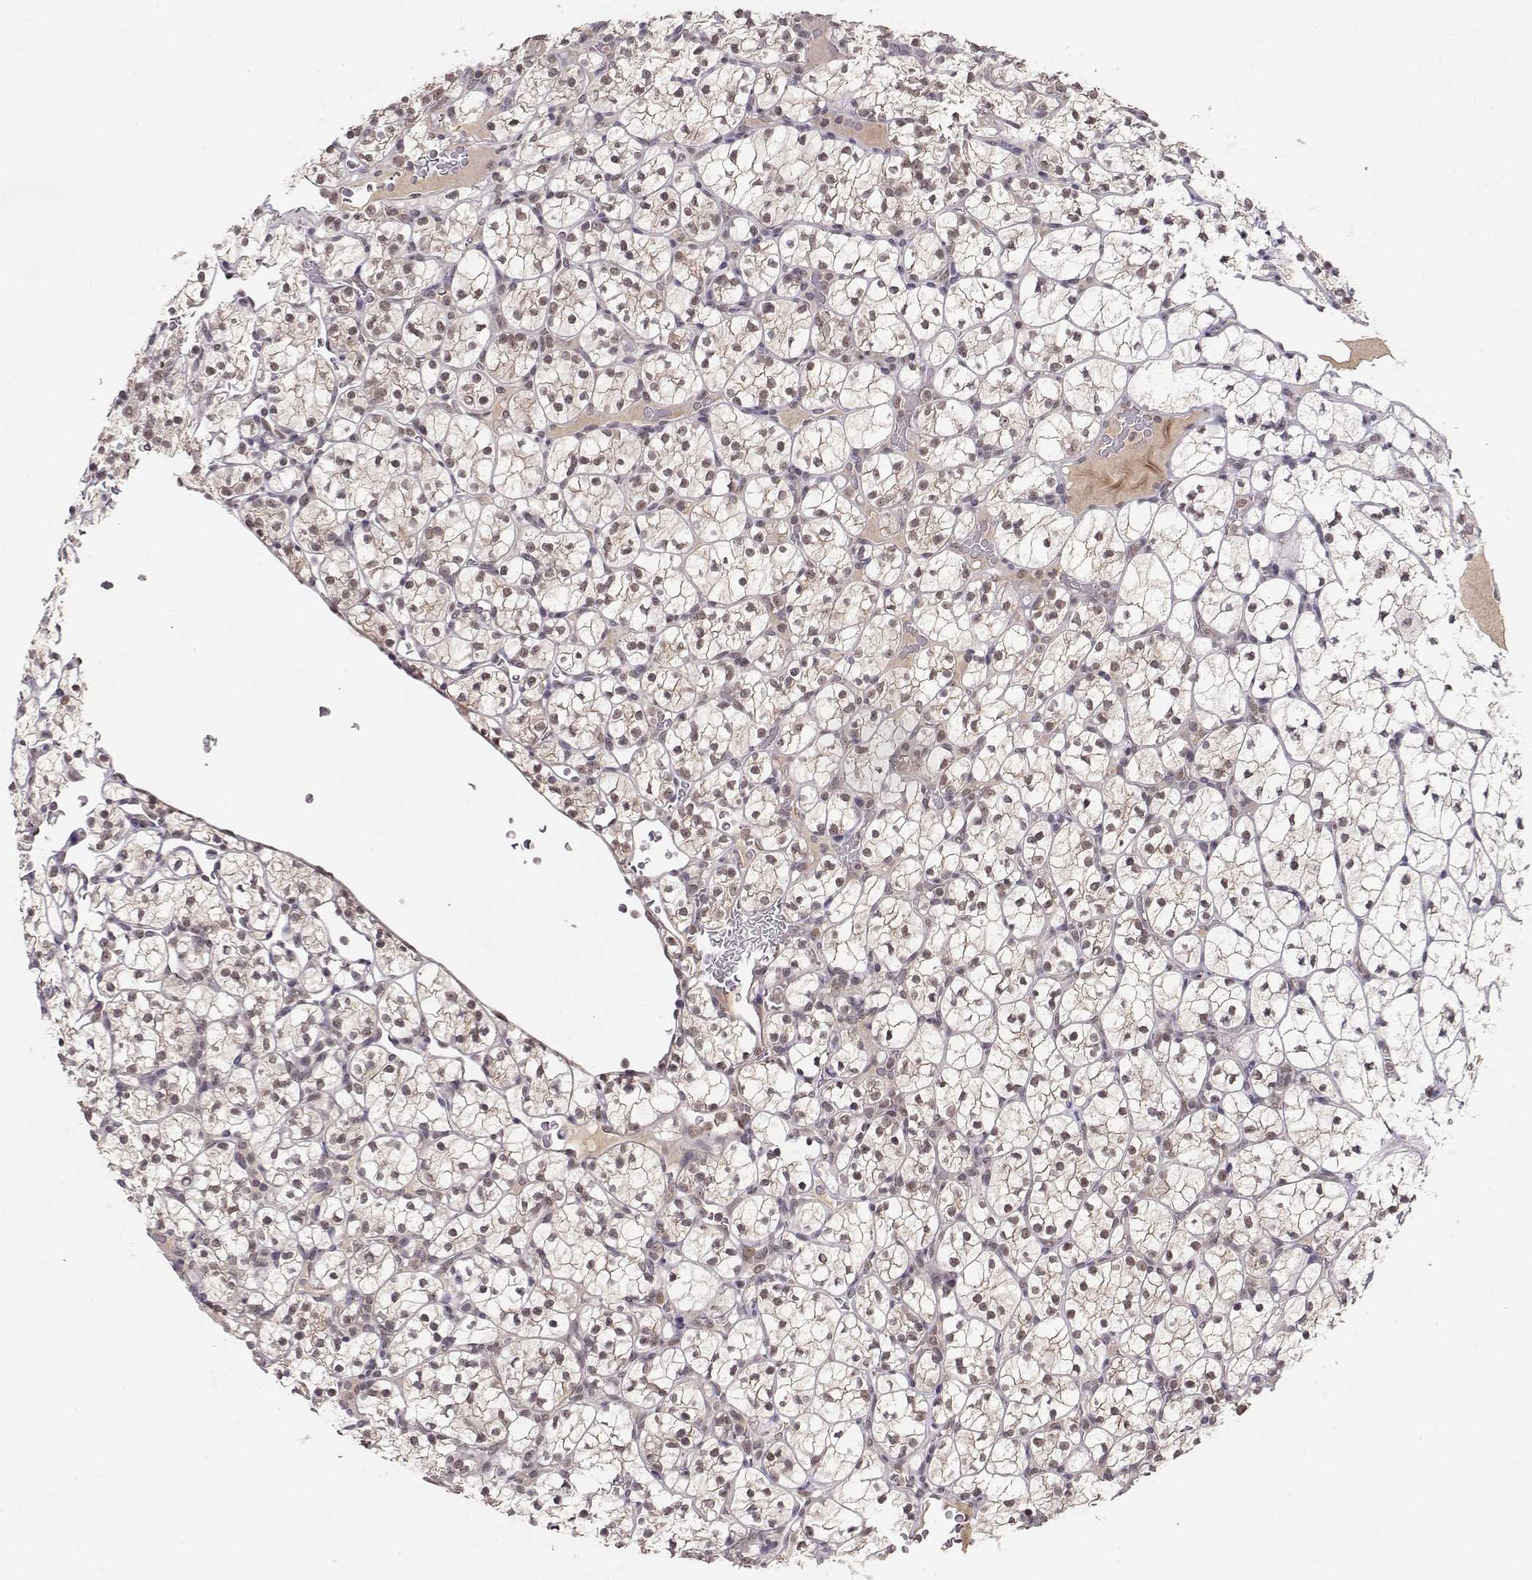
{"staining": {"intensity": "negative", "quantity": "none", "location": "none"}, "tissue": "renal cancer", "cell_type": "Tumor cells", "image_type": "cancer", "snomed": [{"axis": "morphology", "description": "Adenocarcinoma, NOS"}, {"axis": "topography", "description": "Kidney"}], "caption": "The image demonstrates no significant positivity in tumor cells of renal adenocarcinoma.", "gene": "CSNK2A1", "patient": {"sex": "female", "age": 89}}